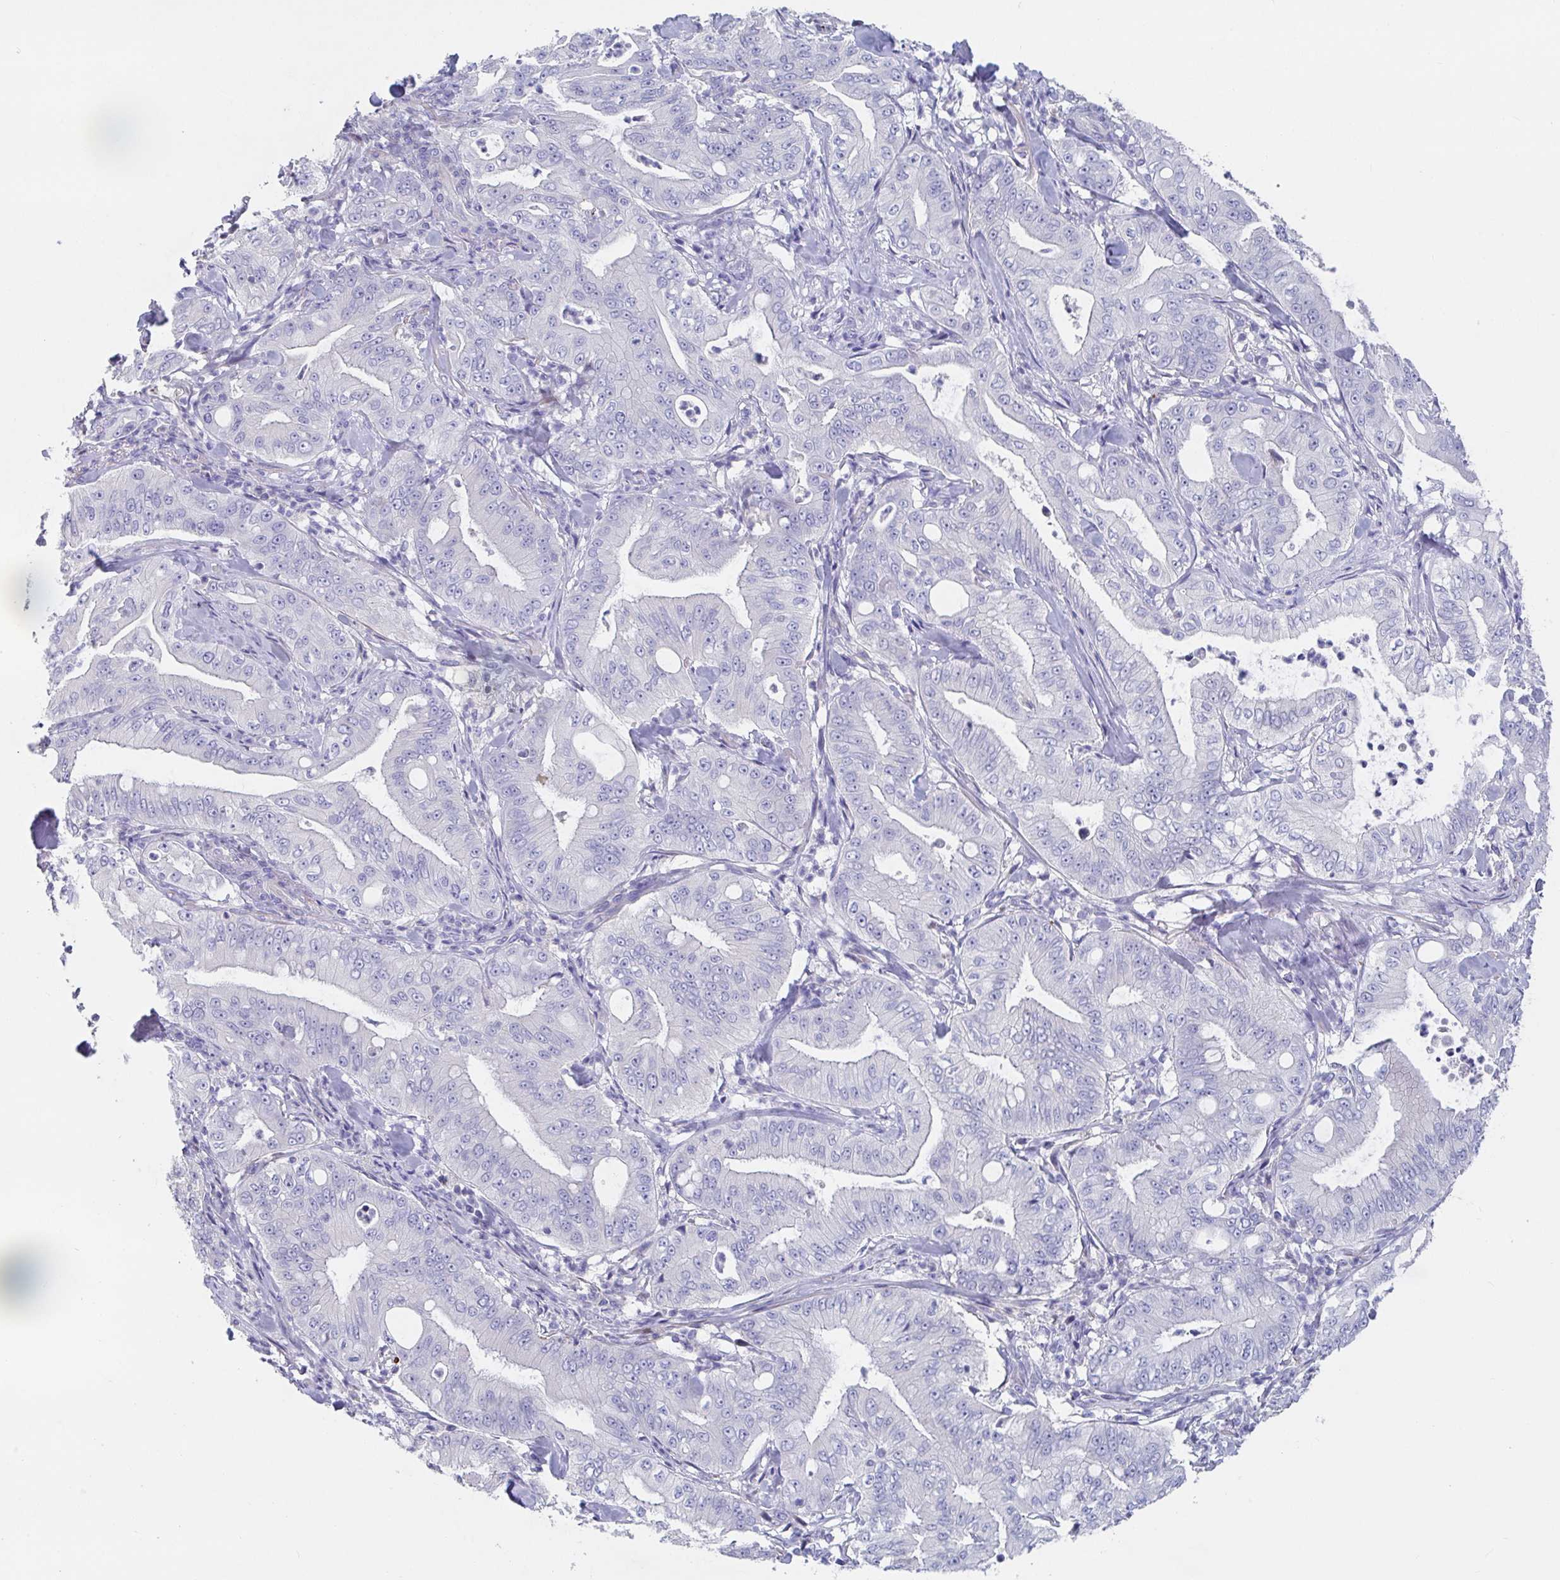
{"staining": {"intensity": "negative", "quantity": "none", "location": "none"}, "tissue": "pancreatic cancer", "cell_type": "Tumor cells", "image_type": "cancer", "snomed": [{"axis": "morphology", "description": "Adenocarcinoma, NOS"}, {"axis": "topography", "description": "Pancreas"}], "caption": "This is an immunohistochemistry micrograph of pancreatic cancer (adenocarcinoma). There is no positivity in tumor cells.", "gene": "ZNF561", "patient": {"sex": "male", "age": 71}}